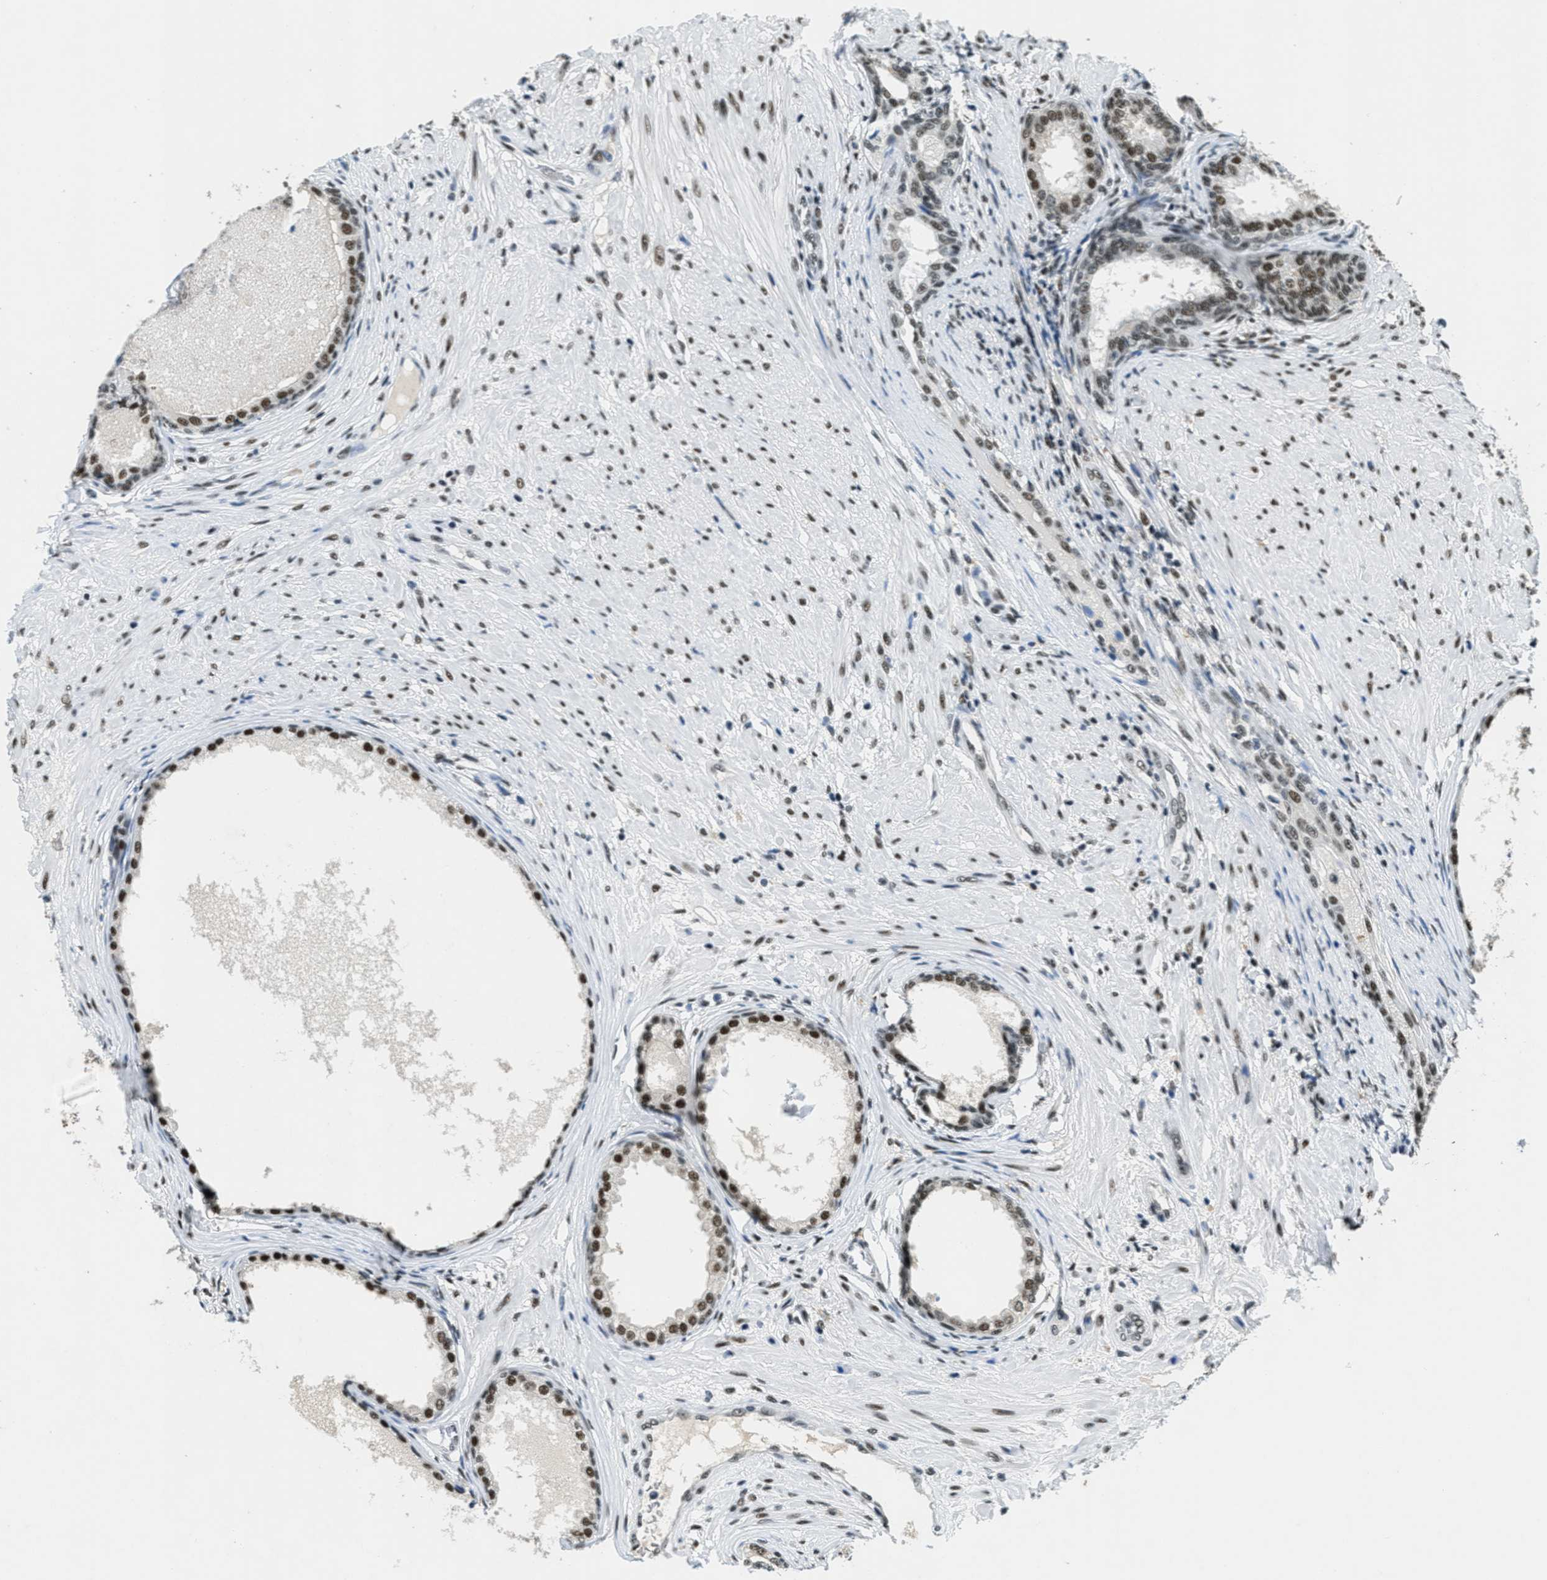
{"staining": {"intensity": "strong", "quantity": ">75%", "location": "nuclear"}, "tissue": "prostate", "cell_type": "Glandular cells", "image_type": "normal", "snomed": [{"axis": "morphology", "description": "Normal tissue, NOS"}, {"axis": "topography", "description": "Prostate"}], "caption": "Protein staining shows strong nuclear staining in about >75% of glandular cells in benign prostate.", "gene": "SSB", "patient": {"sex": "male", "age": 76}}